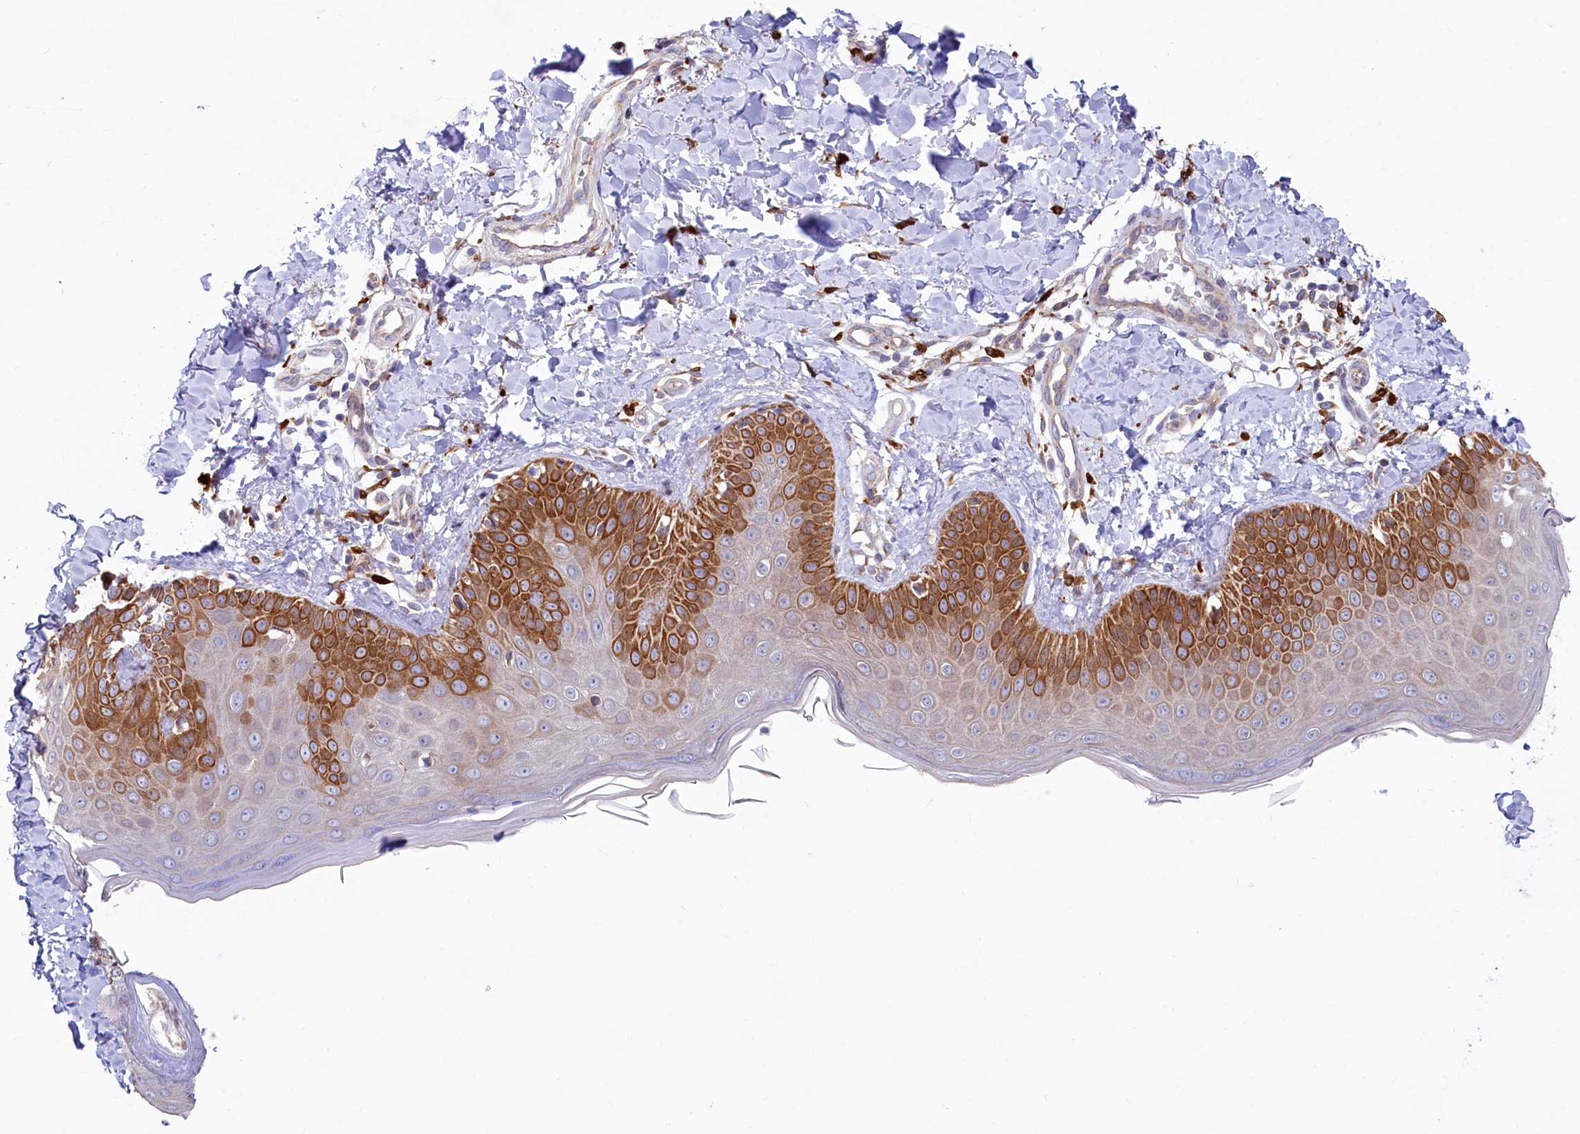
{"staining": {"intensity": "weak", "quantity": ">75%", "location": "cytoplasmic/membranous"}, "tissue": "skin", "cell_type": "Fibroblasts", "image_type": "normal", "snomed": [{"axis": "morphology", "description": "Normal tissue, NOS"}, {"axis": "topography", "description": "Skin"}], "caption": "DAB immunohistochemical staining of normal skin demonstrates weak cytoplasmic/membranous protein staining in approximately >75% of fibroblasts.", "gene": "CHID1", "patient": {"sex": "male", "age": 52}}